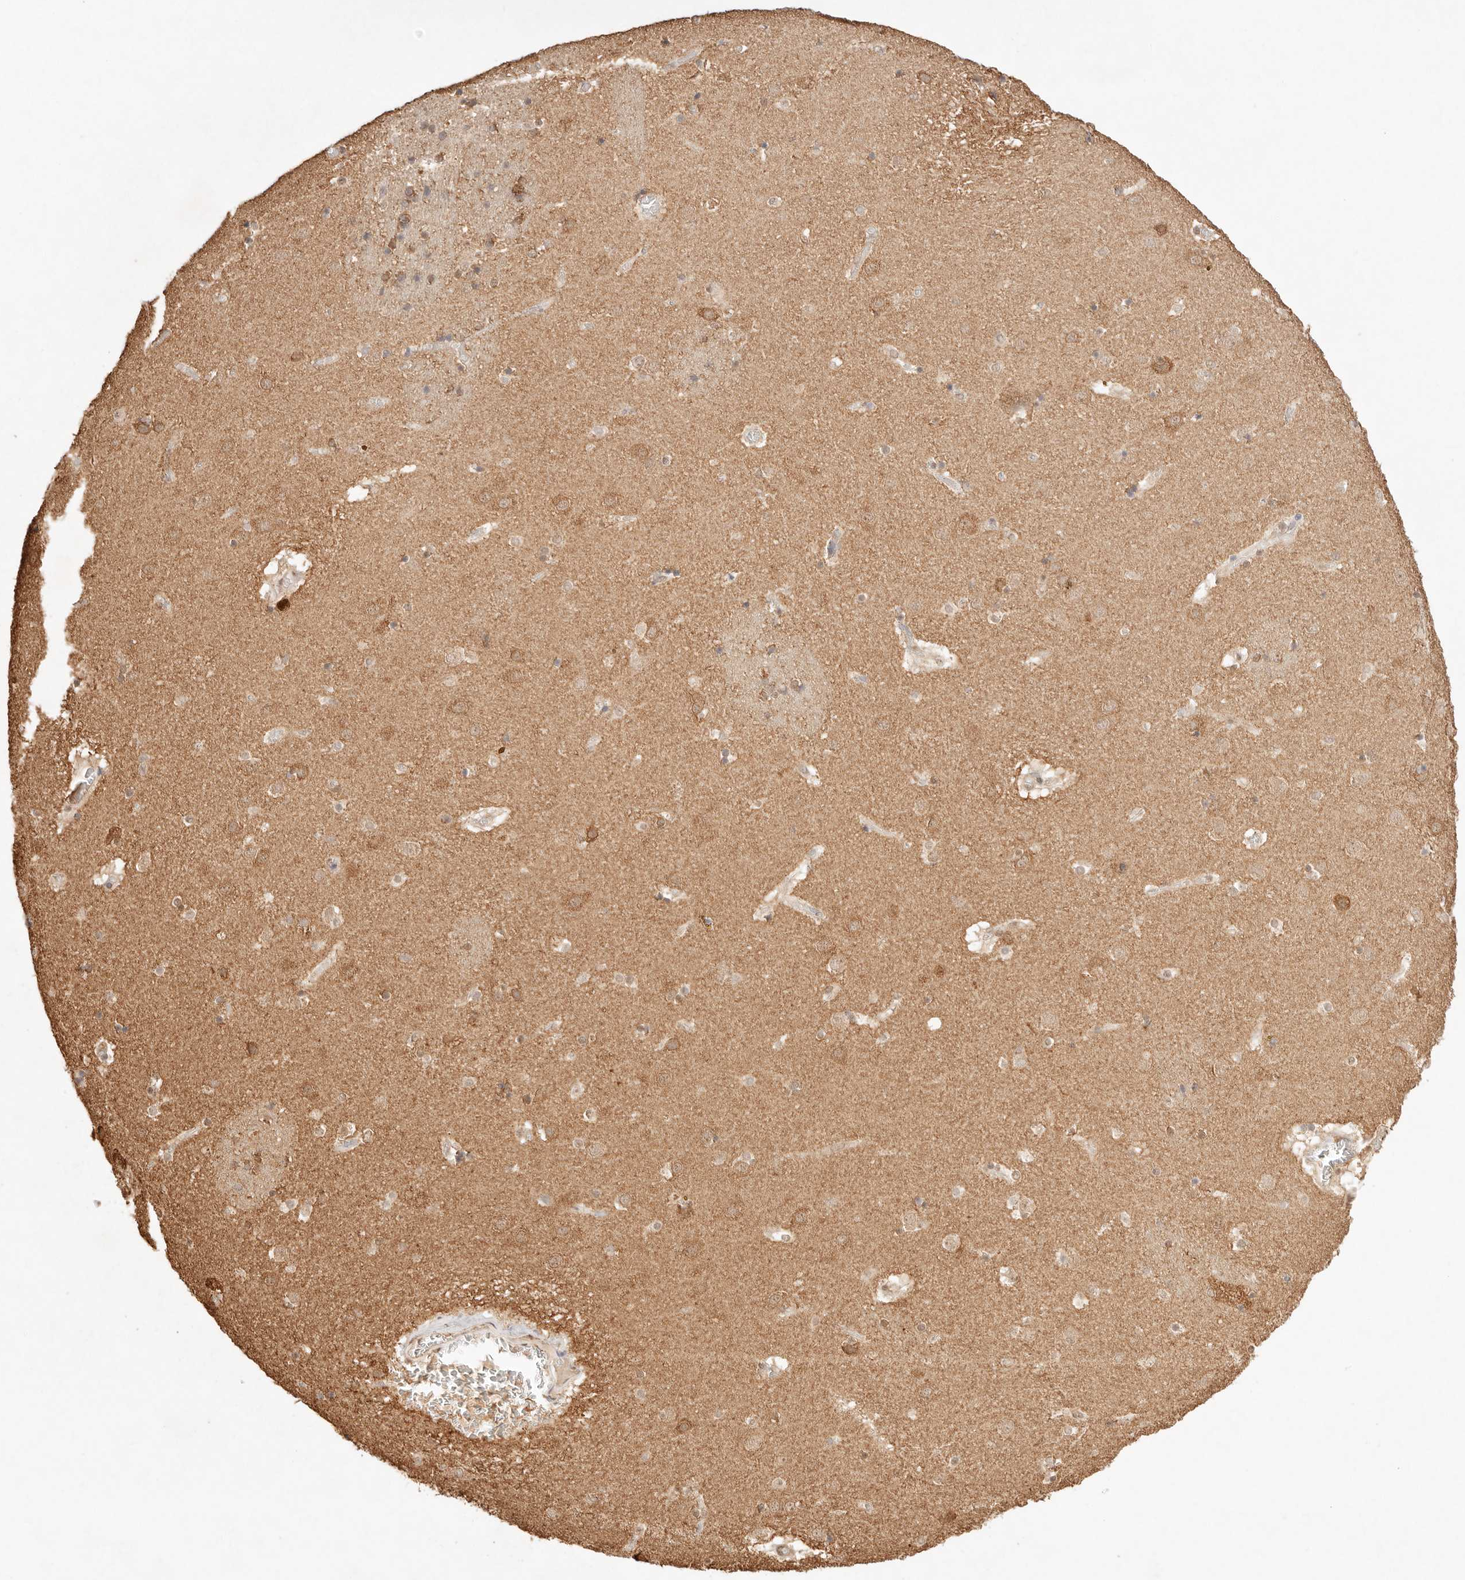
{"staining": {"intensity": "moderate", "quantity": "<25%", "location": "cytoplasmic/membranous,nuclear"}, "tissue": "caudate", "cell_type": "Glial cells", "image_type": "normal", "snomed": [{"axis": "morphology", "description": "Normal tissue, NOS"}, {"axis": "topography", "description": "Lateral ventricle wall"}], "caption": "A histopathology image of human caudate stained for a protein demonstrates moderate cytoplasmic/membranous,nuclear brown staining in glial cells. (Stains: DAB (3,3'-diaminobenzidine) in brown, nuclei in blue, Microscopy: brightfield microscopy at high magnification).", "gene": "IL1R2", "patient": {"sex": "male", "age": 70}}